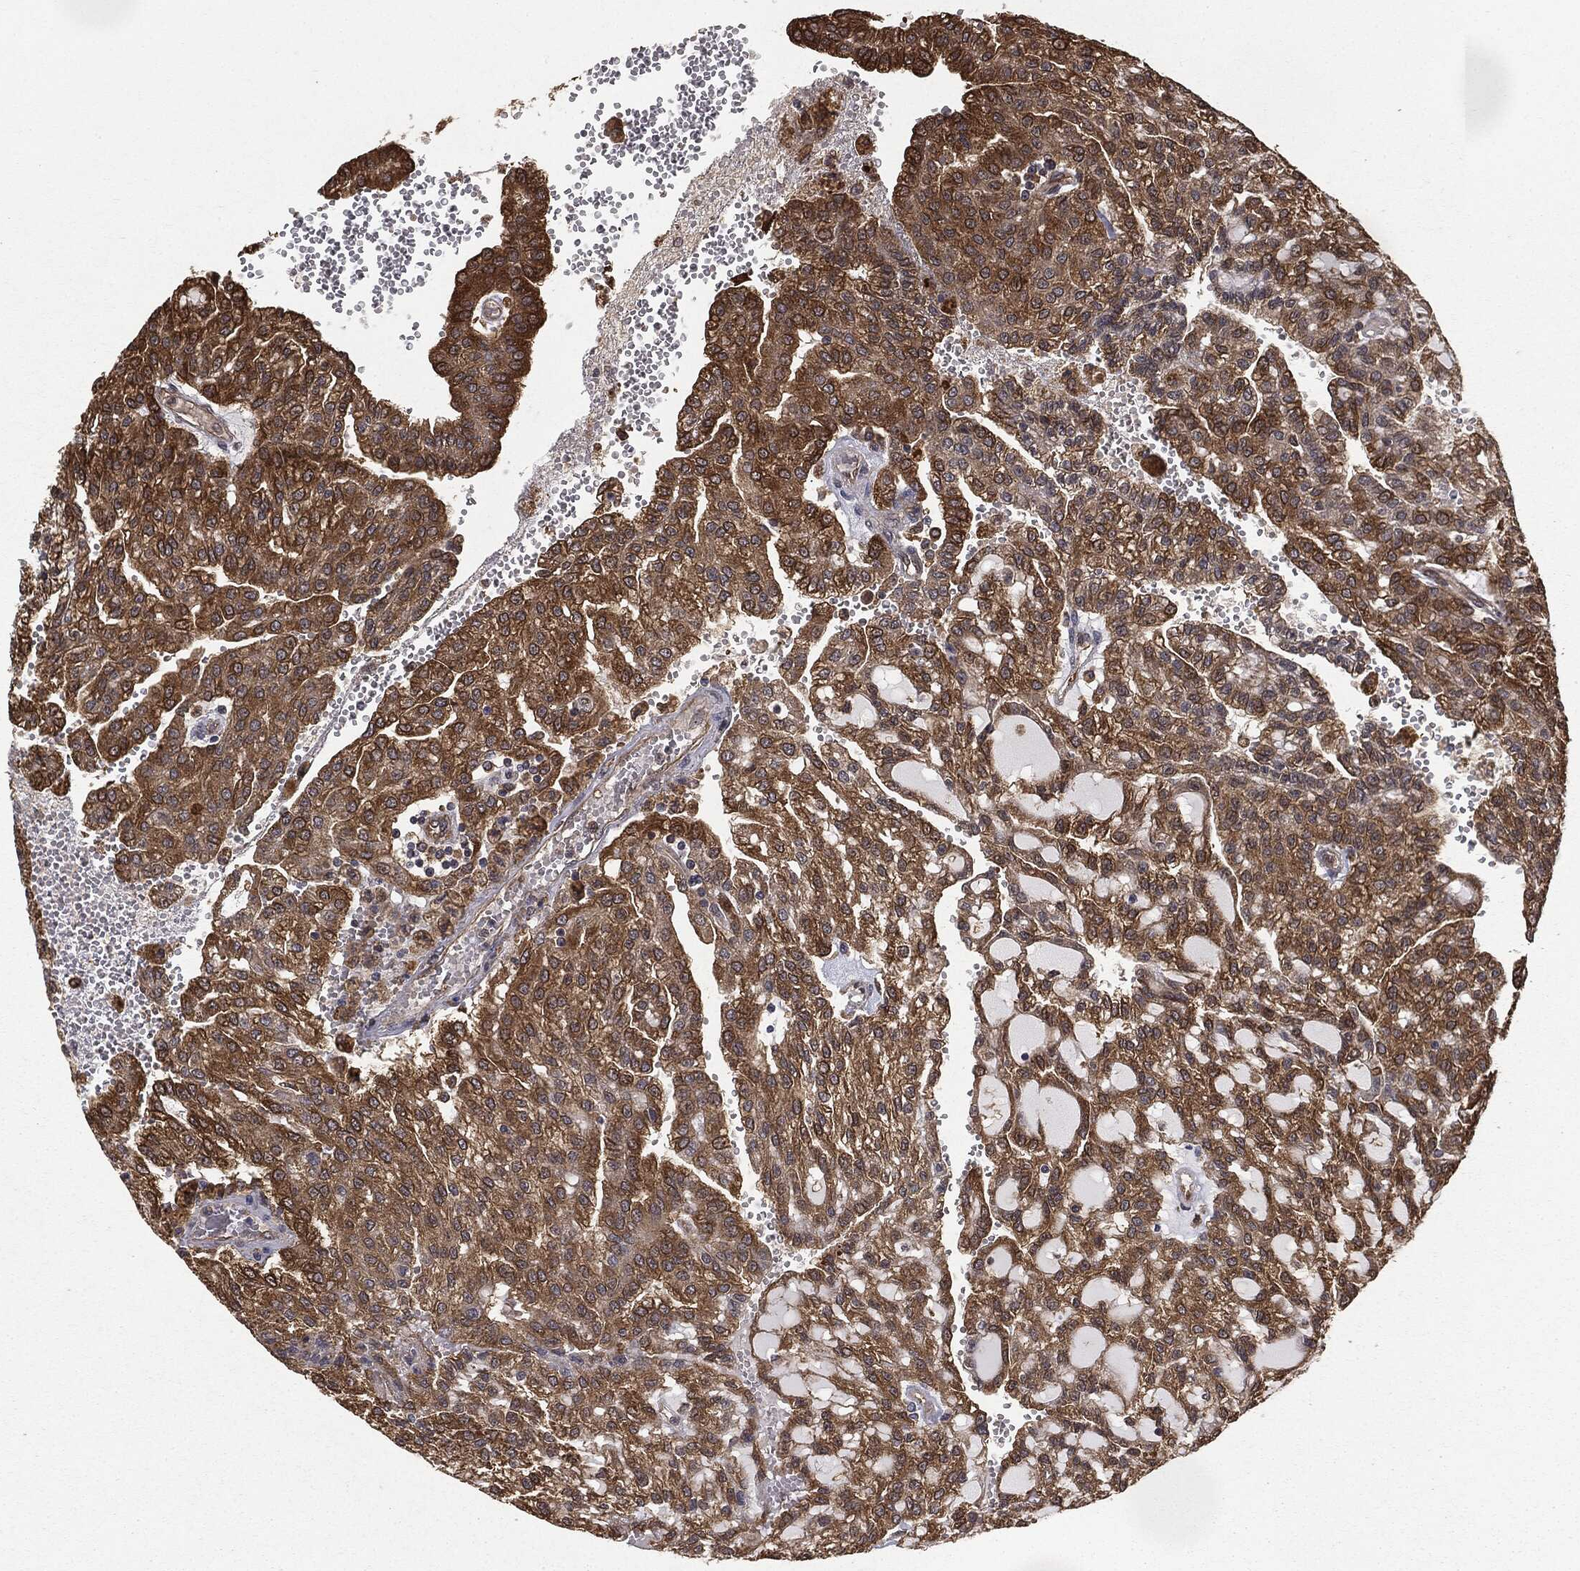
{"staining": {"intensity": "strong", "quantity": "25%-75%", "location": "cytoplasmic/membranous"}, "tissue": "renal cancer", "cell_type": "Tumor cells", "image_type": "cancer", "snomed": [{"axis": "morphology", "description": "Adenocarcinoma, NOS"}, {"axis": "topography", "description": "Kidney"}], "caption": "Immunohistochemistry micrograph of neoplastic tissue: human renal cancer stained using IHC displays high levels of strong protein expression localized specifically in the cytoplasmic/membranous of tumor cells, appearing as a cytoplasmic/membranous brown color.", "gene": "NME1", "patient": {"sex": "male", "age": 63}}